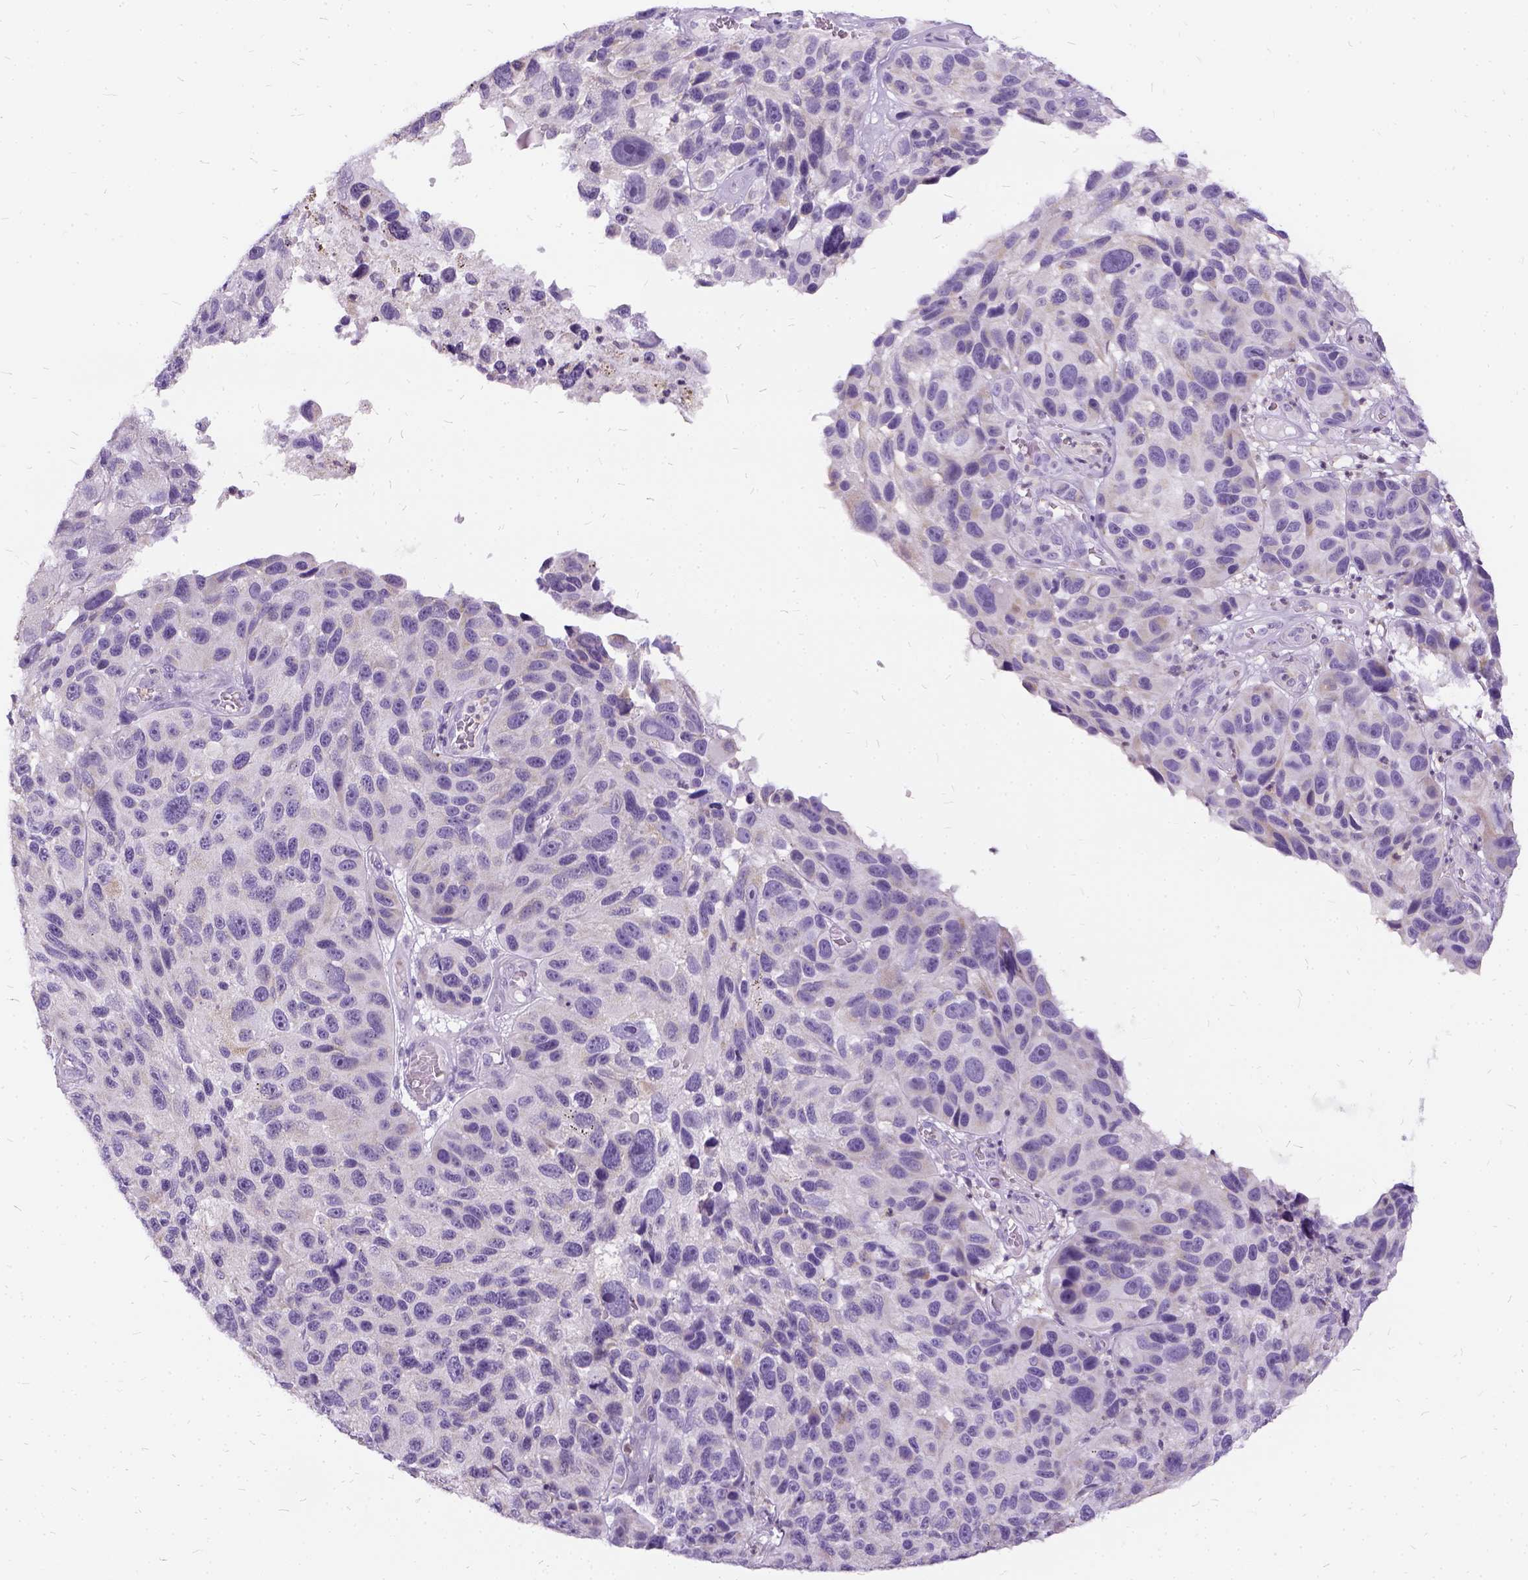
{"staining": {"intensity": "negative", "quantity": "none", "location": "none"}, "tissue": "melanoma", "cell_type": "Tumor cells", "image_type": "cancer", "snomed": [{"axis": "morphology", "description": "Malignant melanoma, NOS"}, {"axis": "topography", "description": "Skin"}], "caption": "Human melanoma stained for a protein using immunohistochemistry (IHC) demonstrates no positivity in tumor cells.", "gene": "FDX1", "patient": {"sex": "male", "age": 53}}